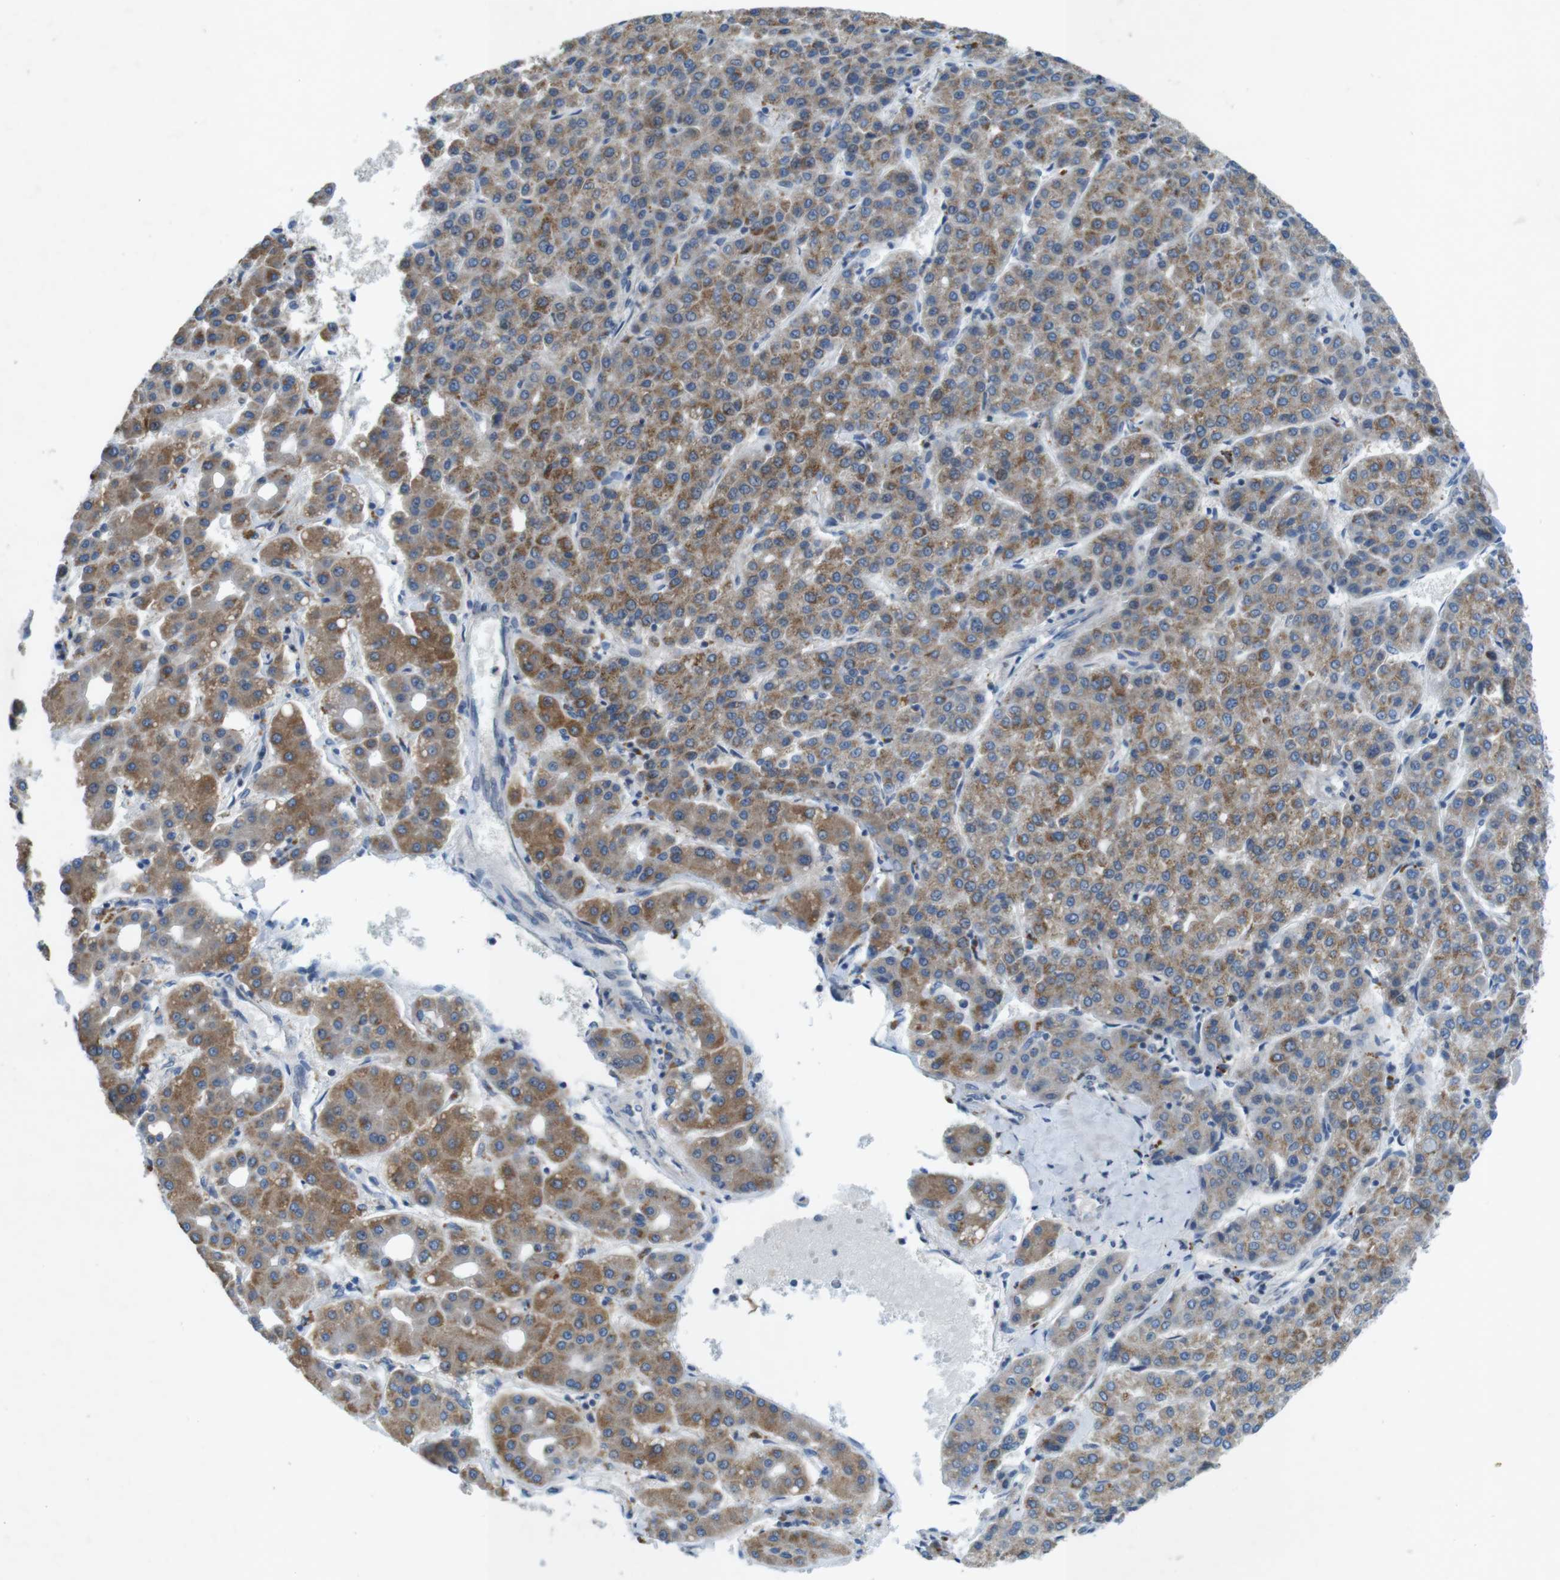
{"staining": {"intensity": "moderate", "quantity": "25%-75%", "location": "cytoplasmic/membranous"}, "tissue": "liver cancer", "cell_type": "Tumor cells", "image_type": "cancer", "snomed": [{"axis": "morphology", "description": "Carcinoma, Hepatocellular, NOS"}, {"axis": "topography", "description": "Liver"}], "caption": "Immunohistochemistry micrograph of neoplastic tissue: liver hepatocellular carcinoma stained using immunohistochemistry exhibits medium levels of moderate protein expression localized specifically in the cytoplasmic/membranous of tumor cells, appearing as a cytoplasmic/membranous brown color.", "gene": "TYW1", "patient": {"sex": "male", "age": 65}}